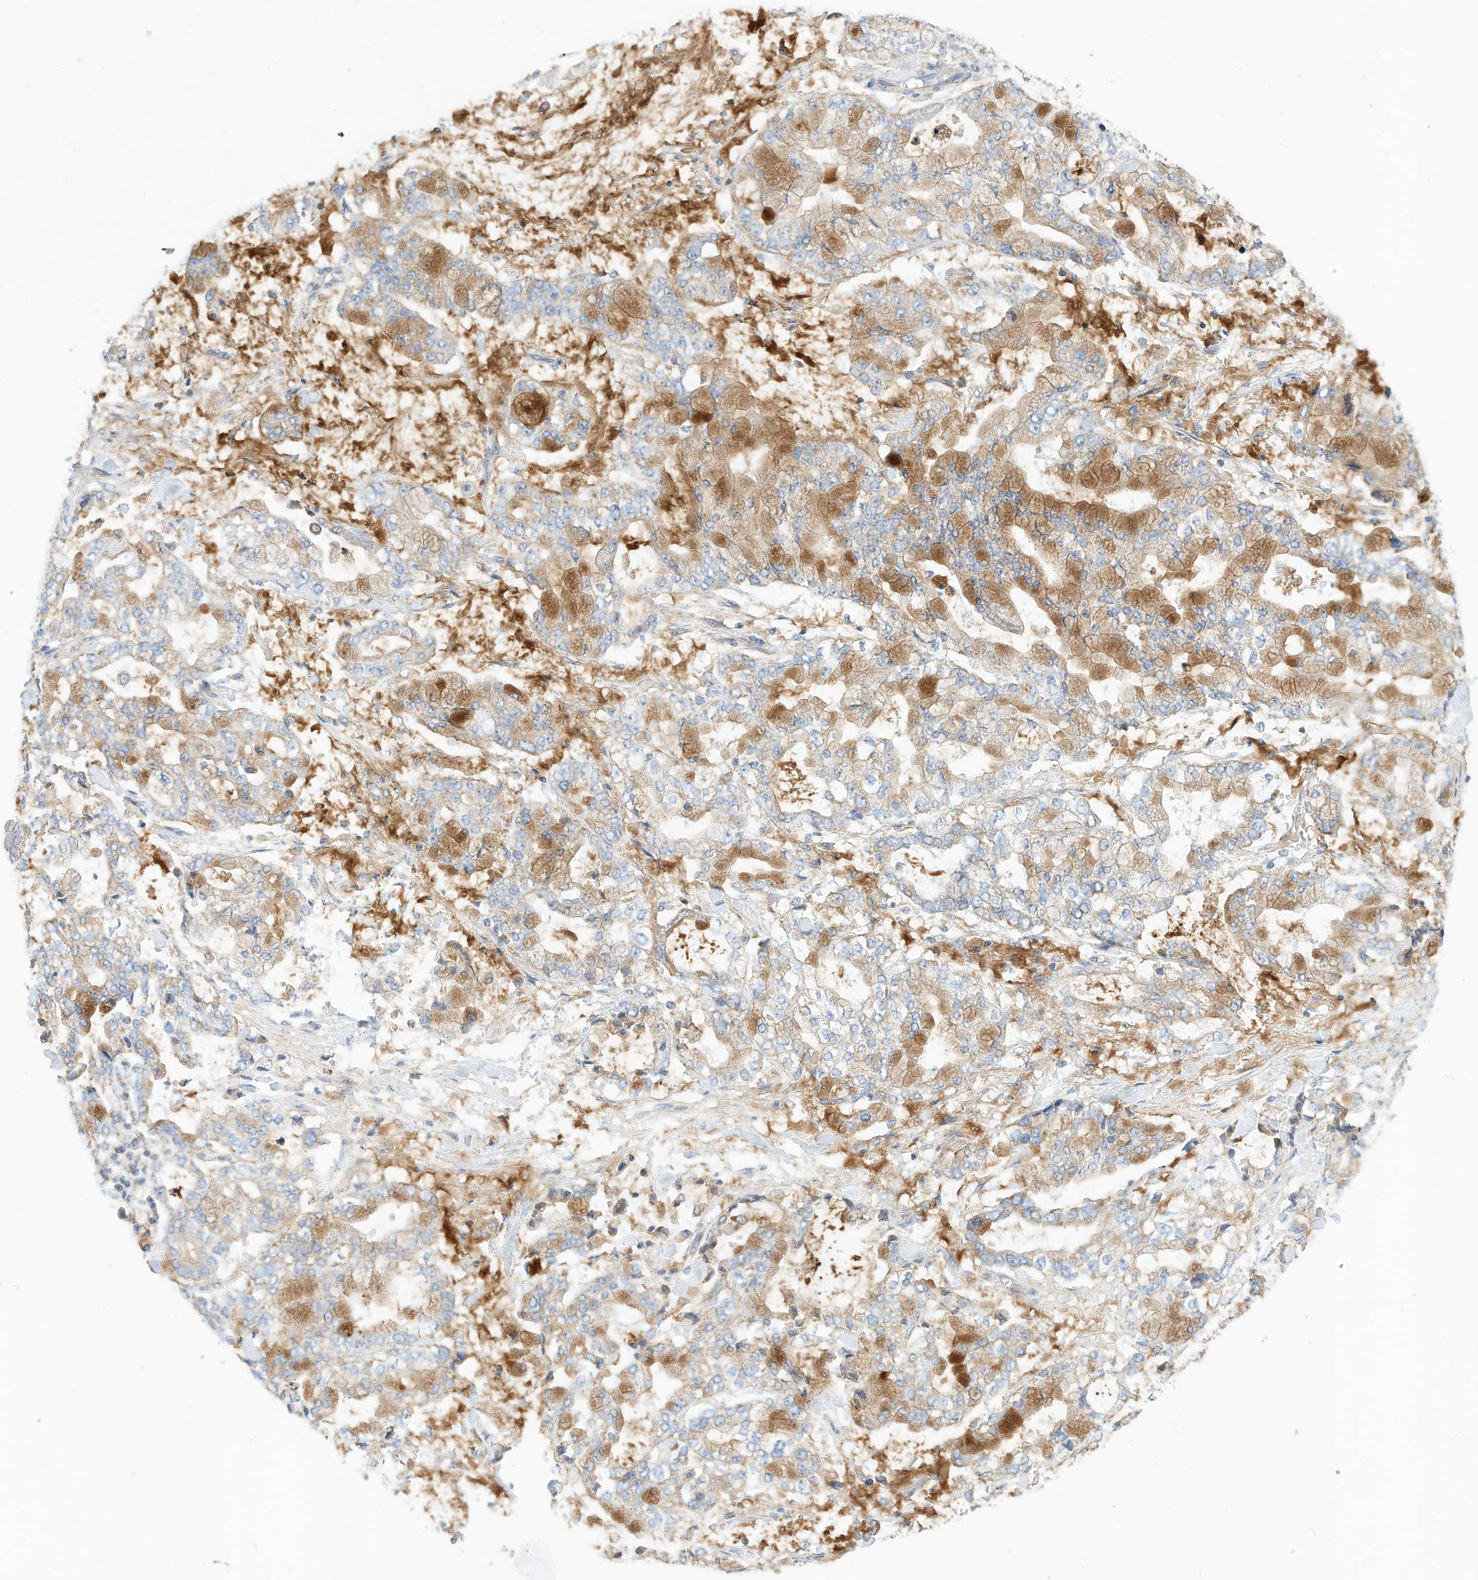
{"staining": {"intensity": "moderate", "quantity": "25%-75%", "location": "cytoplasmic/membranous"}, "tissue": "stomach cancer", "cell_type": "Tumor cells", "image_type": "cancer", "snomed": [{"axis": "morphology", "description": "Normal tissue, NOS"}, {"axis": "morphology", "description": "Adenocarcinoma, NOS"}, {"axis": "topography", "description": "Stomach, upper"}, {"axis": "topography", "description": "Stomach"}], "caption": "Immunohistochemistry (DAB) staining of human stomach cancer shows moderate cytoplasmic/membranous protein positivity in approximately 25%-75% of tumor cells.", "gene": "RHOH", "patient": {"sex": "male", "age": 76}}